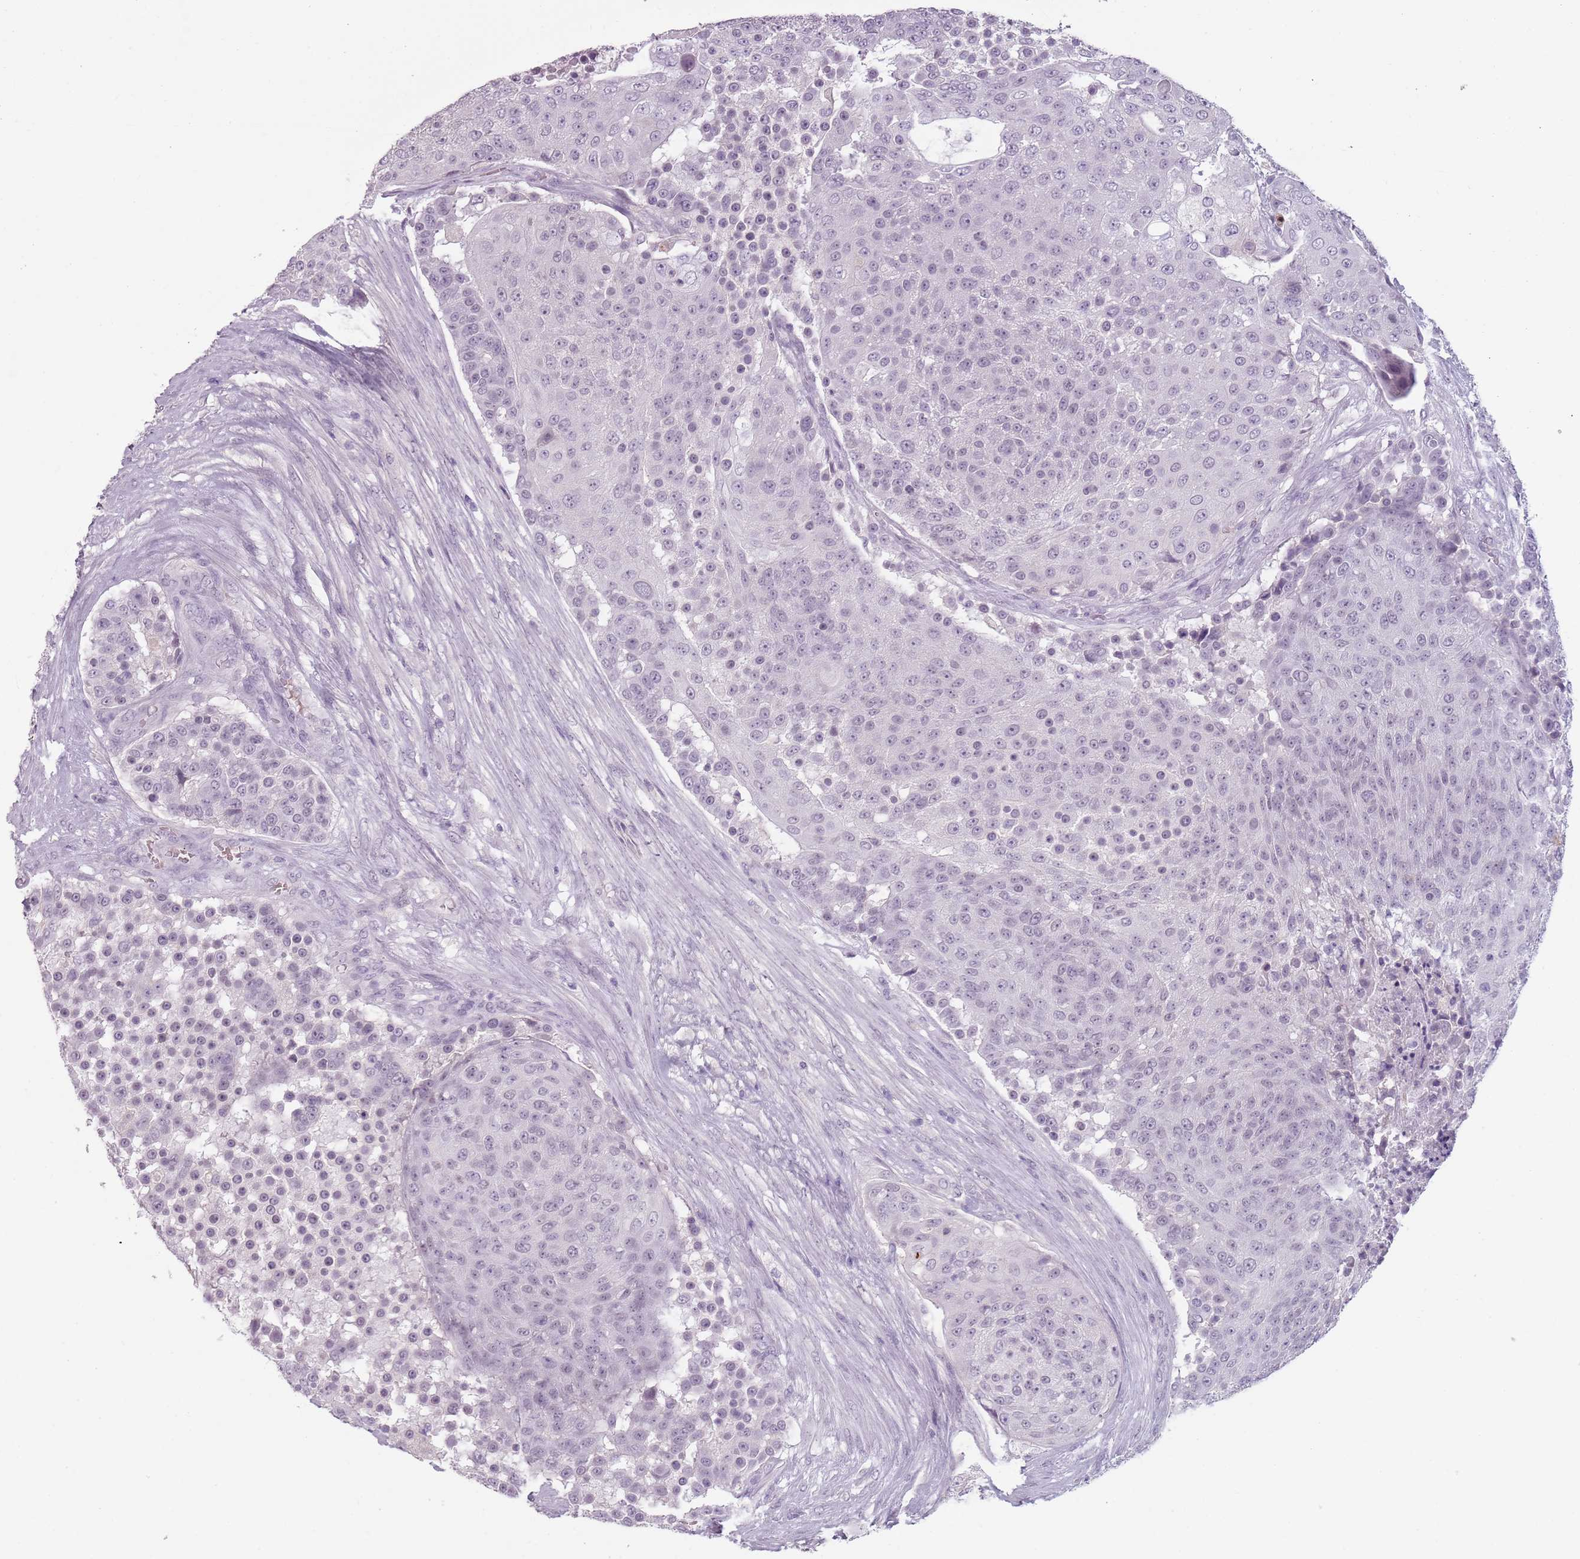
{"staining": {"intensity": "negative", "quantity": "none", "location": "none"}, "tissue": "urothelial cancer", "cell_type": "Tumor cells", "image_type": "cancer", "snomed": [{"axis": "morphology", "description": "Urothelial carcinoma, High grade"}, {"axis": "topography", "description": "Urinary bladder"}], "caption": "Immunohistochemistry micrograph of neoplastic tissue: urothelial cancer stained with DAB (3,3'-diaminobenzidine) shows no significant protein positivity in tumor cells.", "gene": "PIEZO1", "patient": {"sex": "female", "age": 63}}